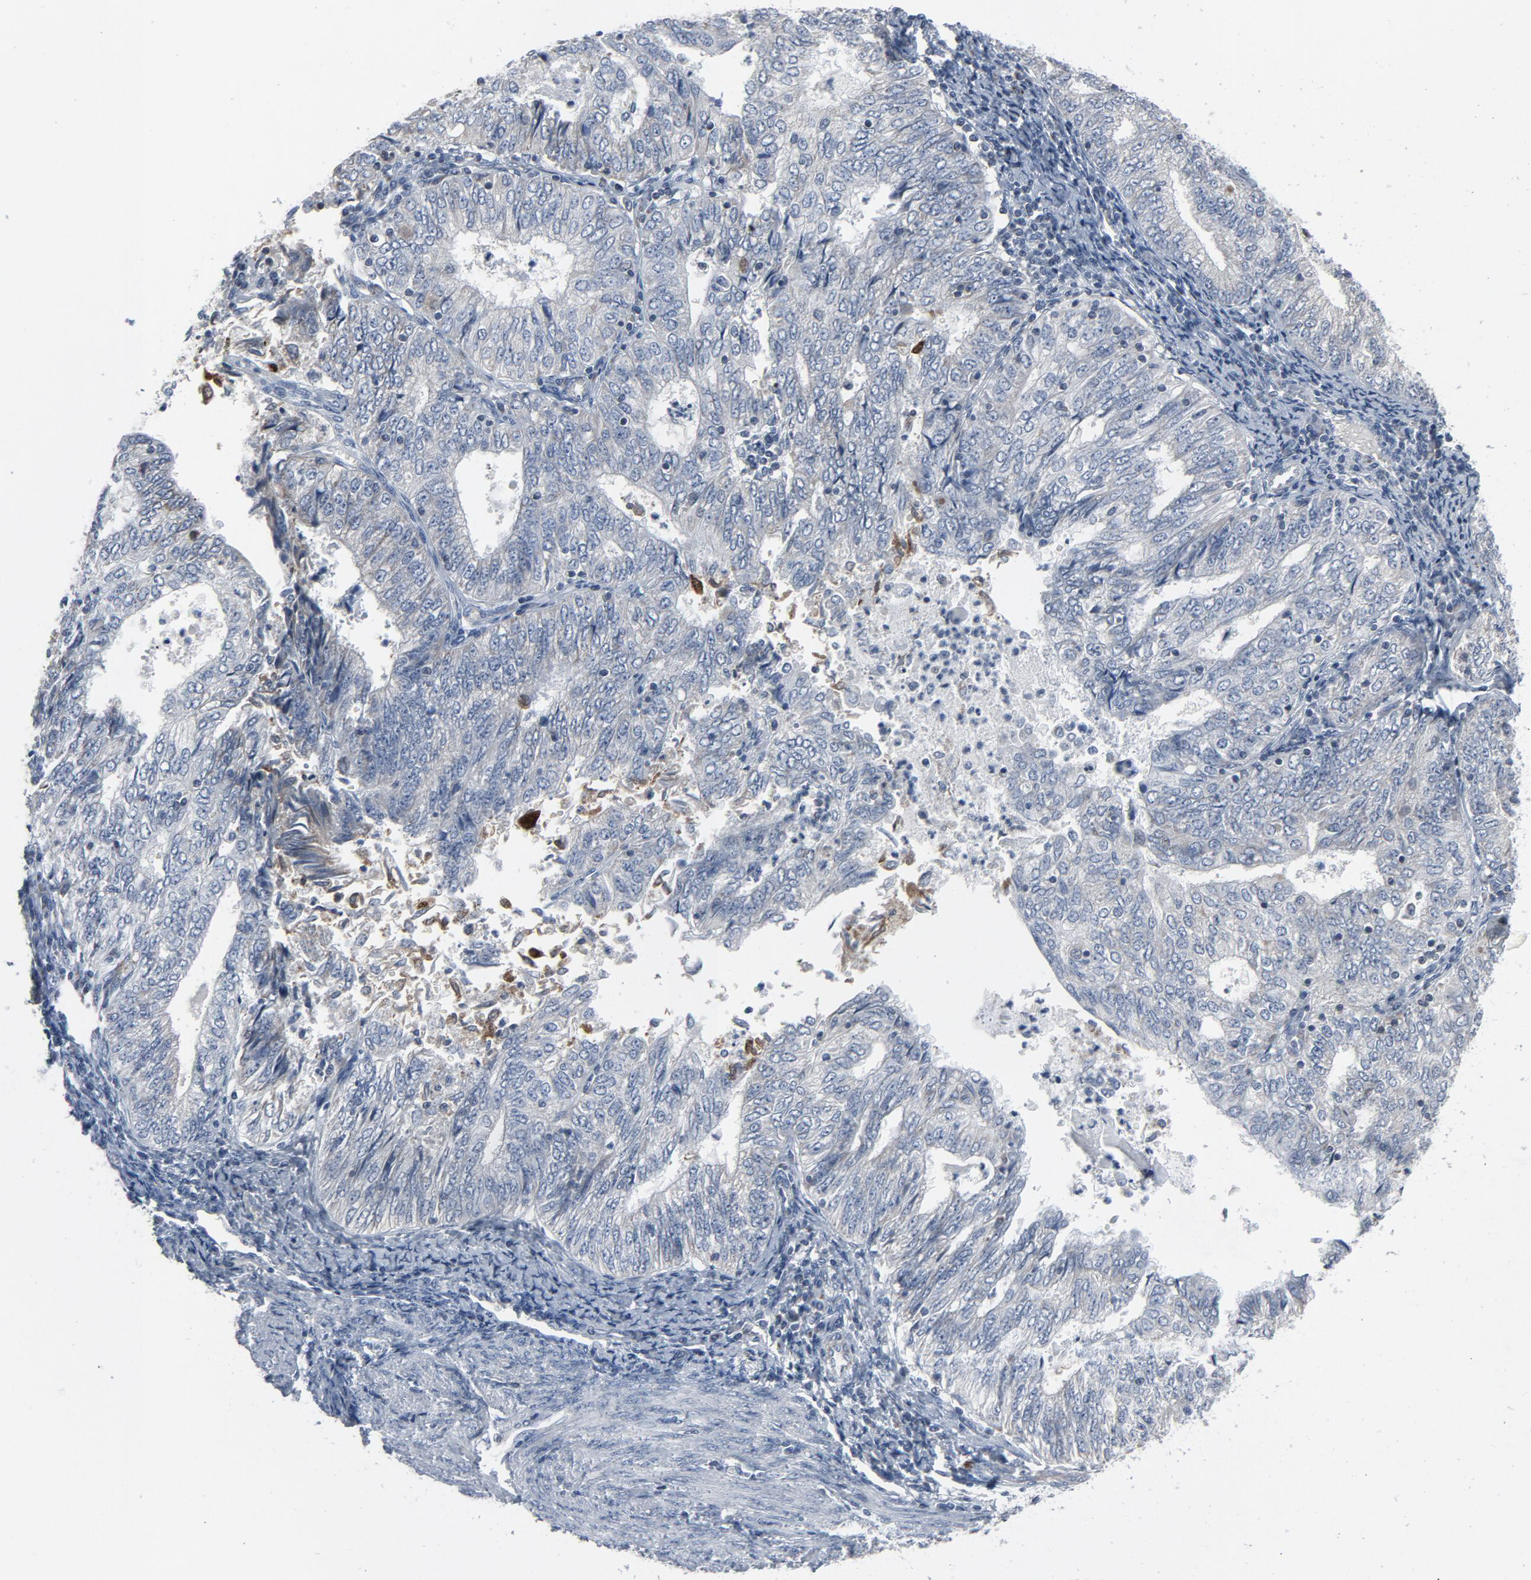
{"staining": {"intensity": "negative", "quantity": "none", "location": "none"}, "tissue": "endometrial cancer", "cell_type": "Tumor cells", "image_type": "cancer", "snomed": [{"axis": "morphology", "description": "Adenocarcinoma, NOS"}, {"axis": "topography", "description": "Endometrium"}], "caption": "This is an immunohistochemistry (IHC) image of endometrial cancer (adenocarcinoma). There is no staining in tumor cells.", "gene": "GPX2", "patient": {"sex": "female", "age": 69}}